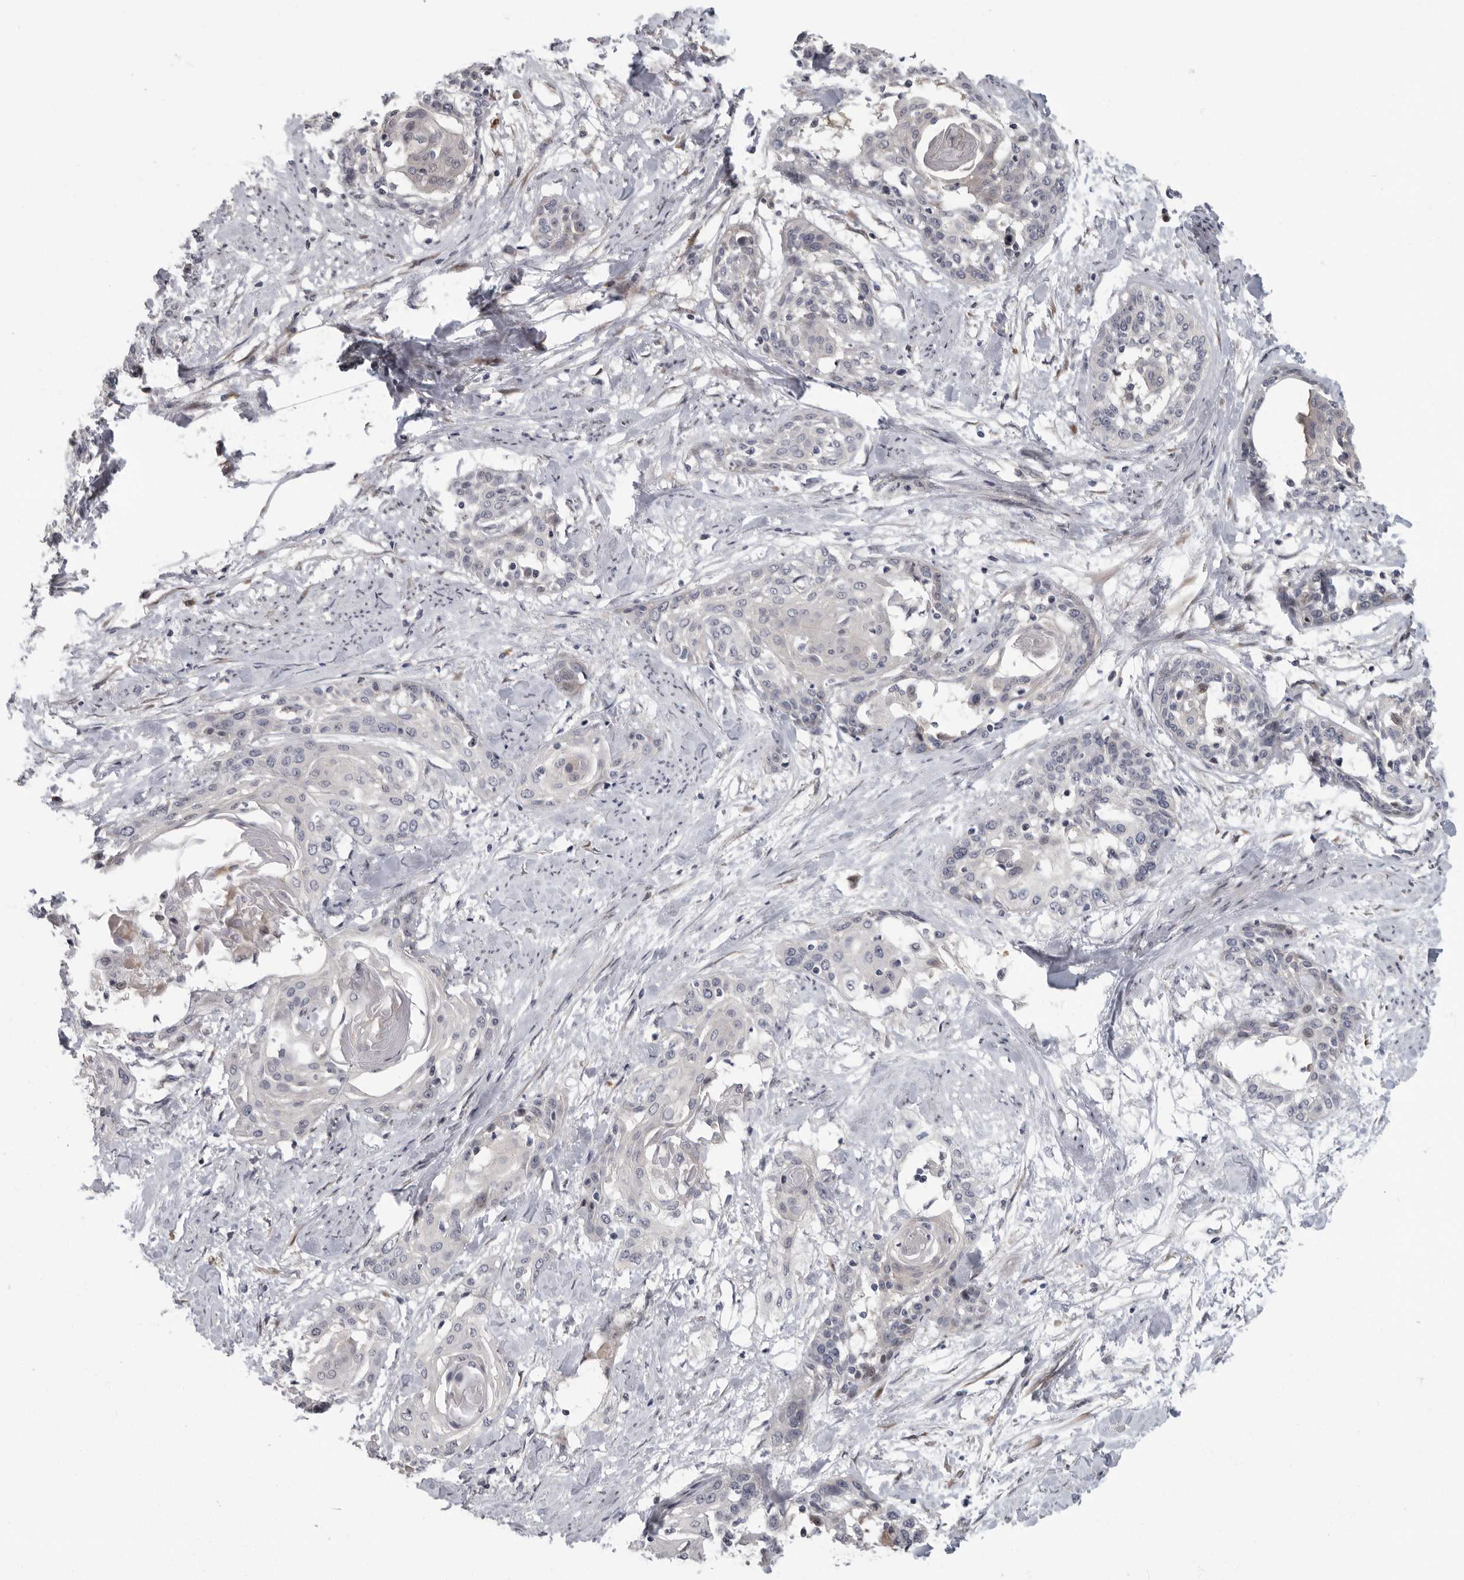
{"staining": {"intensity": "negative", "quantity": "none", "location": "none"}, "tissue": "cervical cancer", "cell_type": "Tumor cells", "image_type": "cancer", "snomed": [{"axis": "morphology", "description": "Squamous cell carcinoma, NOS"}, {"axis": "topography", "description": "Cervix"}], "caption": "Tumor cells show no significant expression in cervical cancer (squamous cell carcinoma). (IHC, brightfield microscopy, high magnification).", "gene": "PDCD11", "patient": {"sex": "female", "age": 57}}